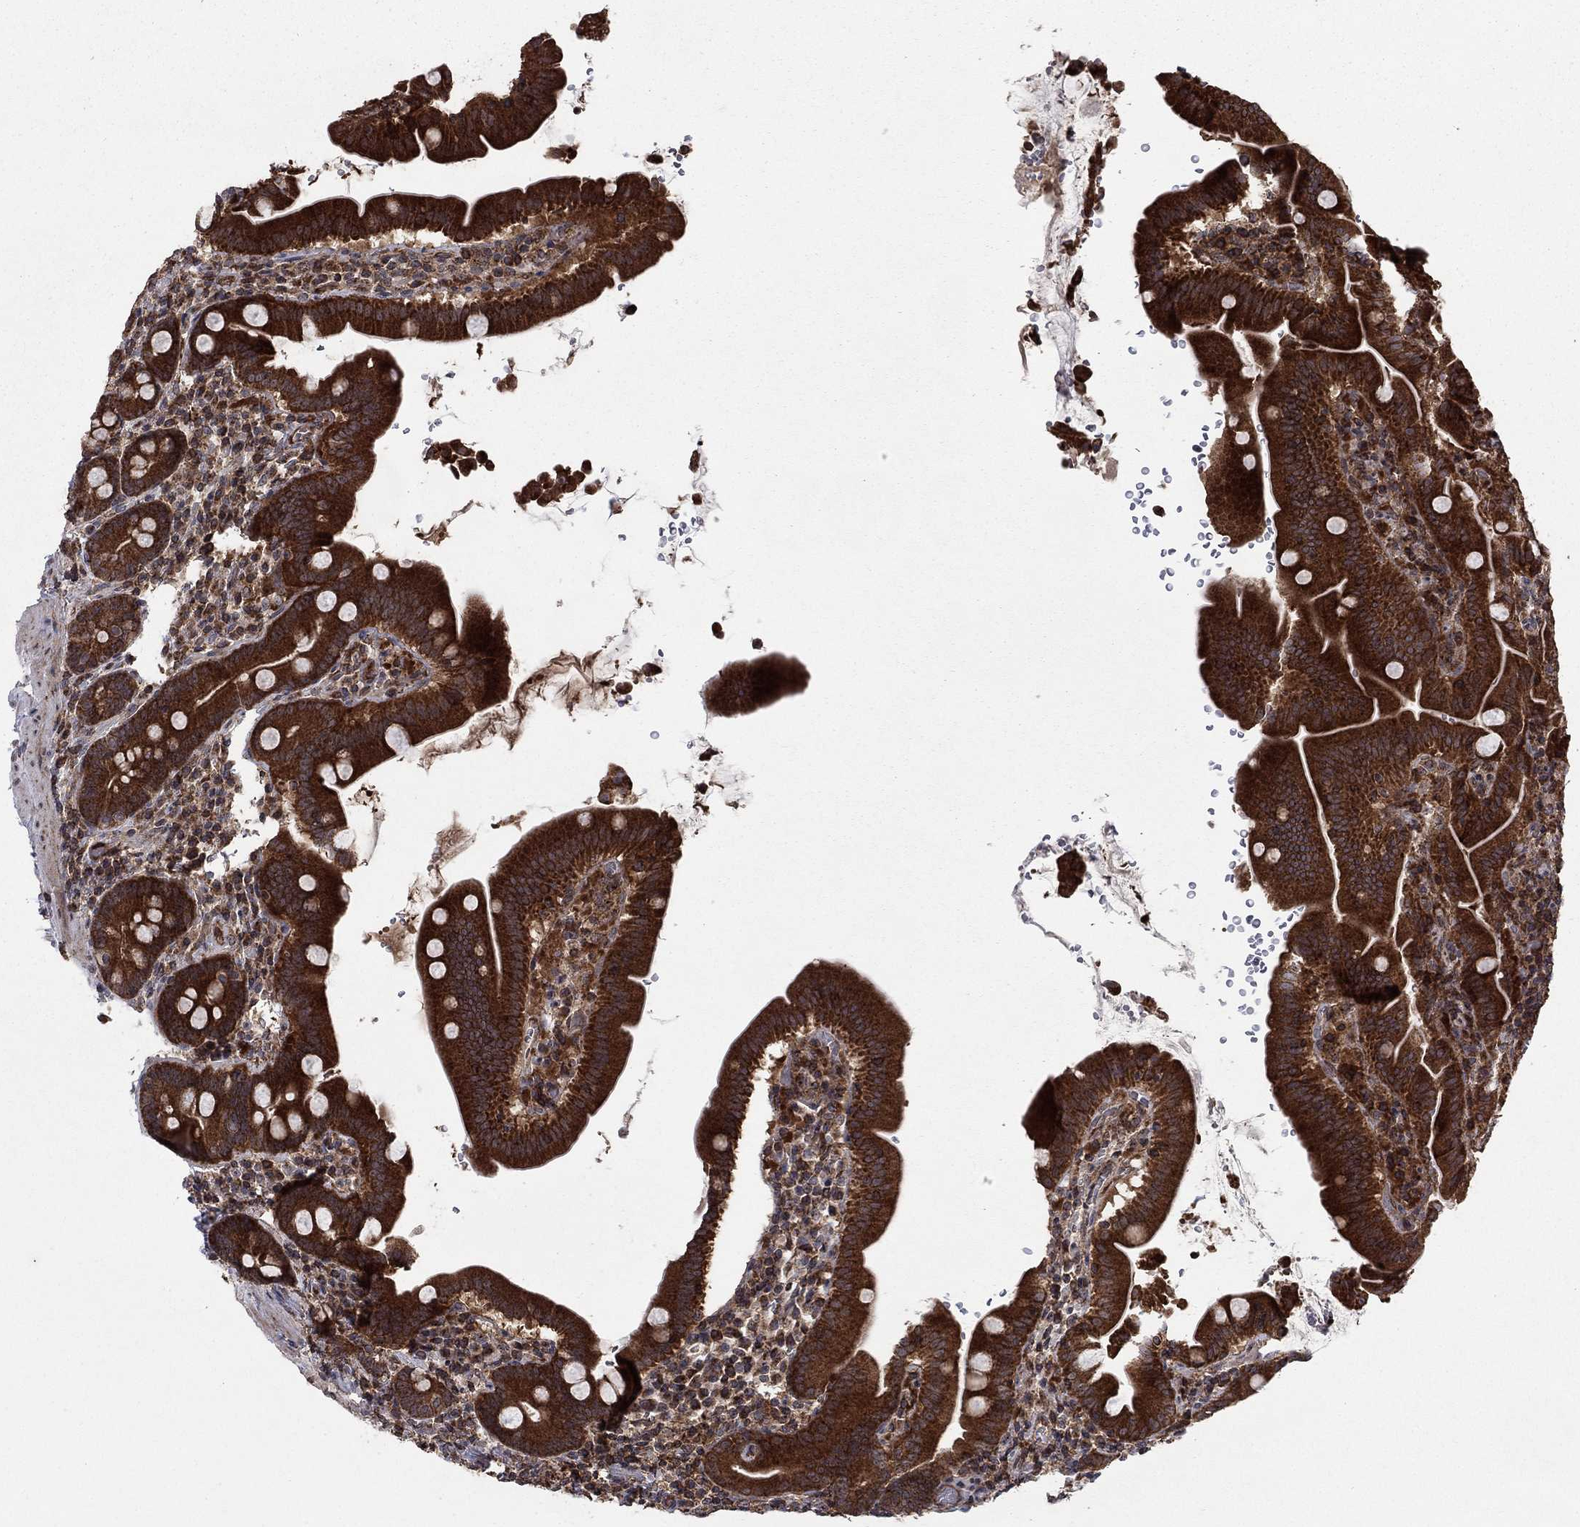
{"staining": {"intensity": "strong", "quantity": ">75%", "location": "cytoplasmic/membranous"}, "tissue": "small intestine", "cell_type": "Glandular cells", "image_type": "normal", "snomed": [{"axis": "morphology", "description": "Normal tissue, NOS"}, {"axis": "topography", "description": "Small intestine"}], "caption": "Strong cytoplasmic/membranous staining for a protein is identified in about >75% of glandular cells of unremarkable small intestine using immunohistochemistry (IHC).", "gene": "IFI35", "patient": {"sex": "male", "age": 26}}